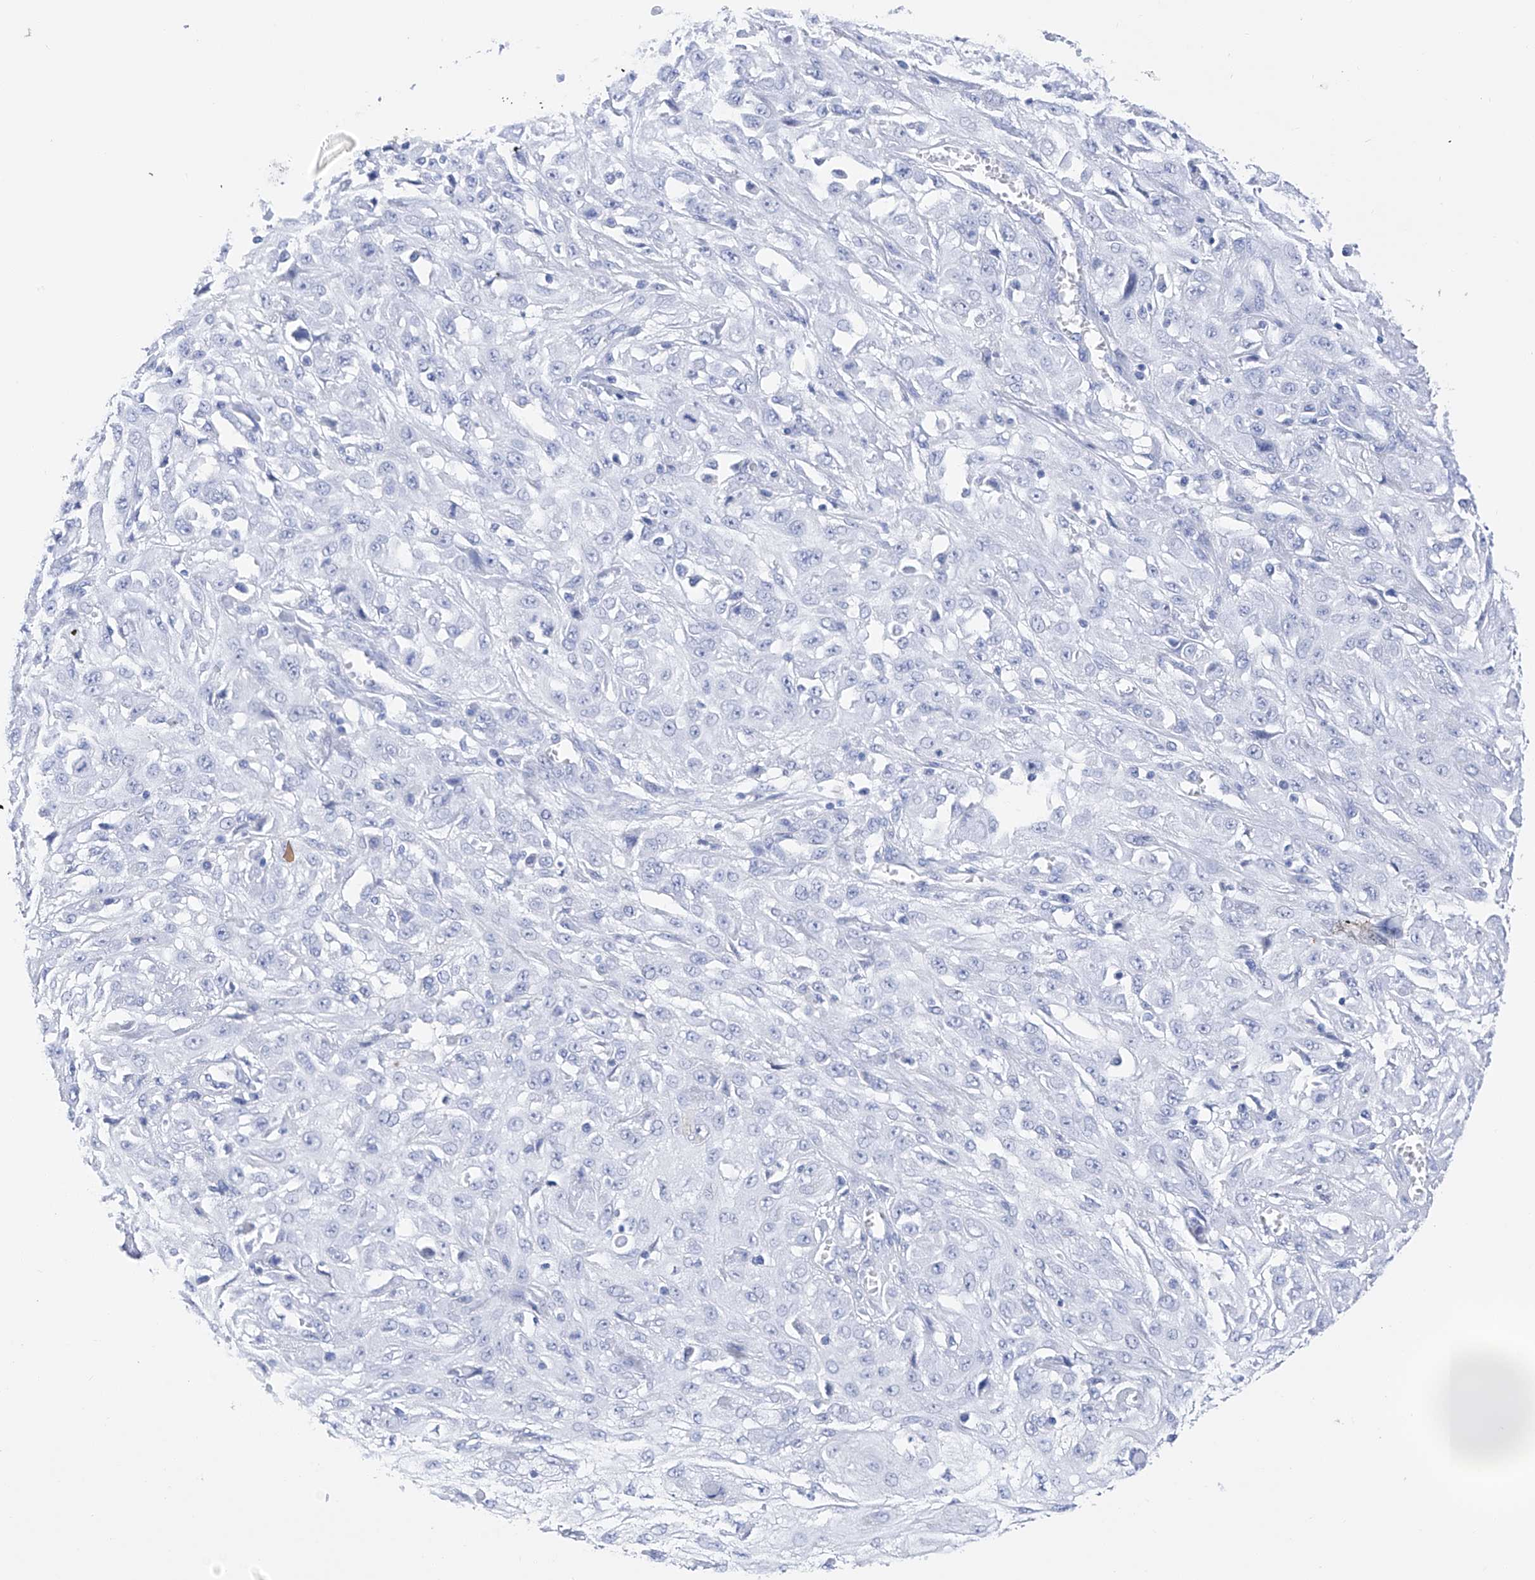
{"staining": {"intensity": "negative", "quantity": "none", "location": "none"}, "tissue": "skin cancer", "cell_type": "Tumor cells", "image_type": "cancer", "snomed": [{"axis": "morphology", "description": "Squamous cell carcinoma, NOS"}, {"axis": "morphology", "description": "Squamous cell carcinoma, metastatic, NOS"}, {"axis": "topography", "description": "Skin"}, {"axis": "topography", "description": "Lymph node"}], "caption": "This is a histopathology image of immunohistochemistry staining of skin cancer, which shows no staining in tumor cells.", "gene": "FLG", "patient": {"sex": "male", "age": 75}}